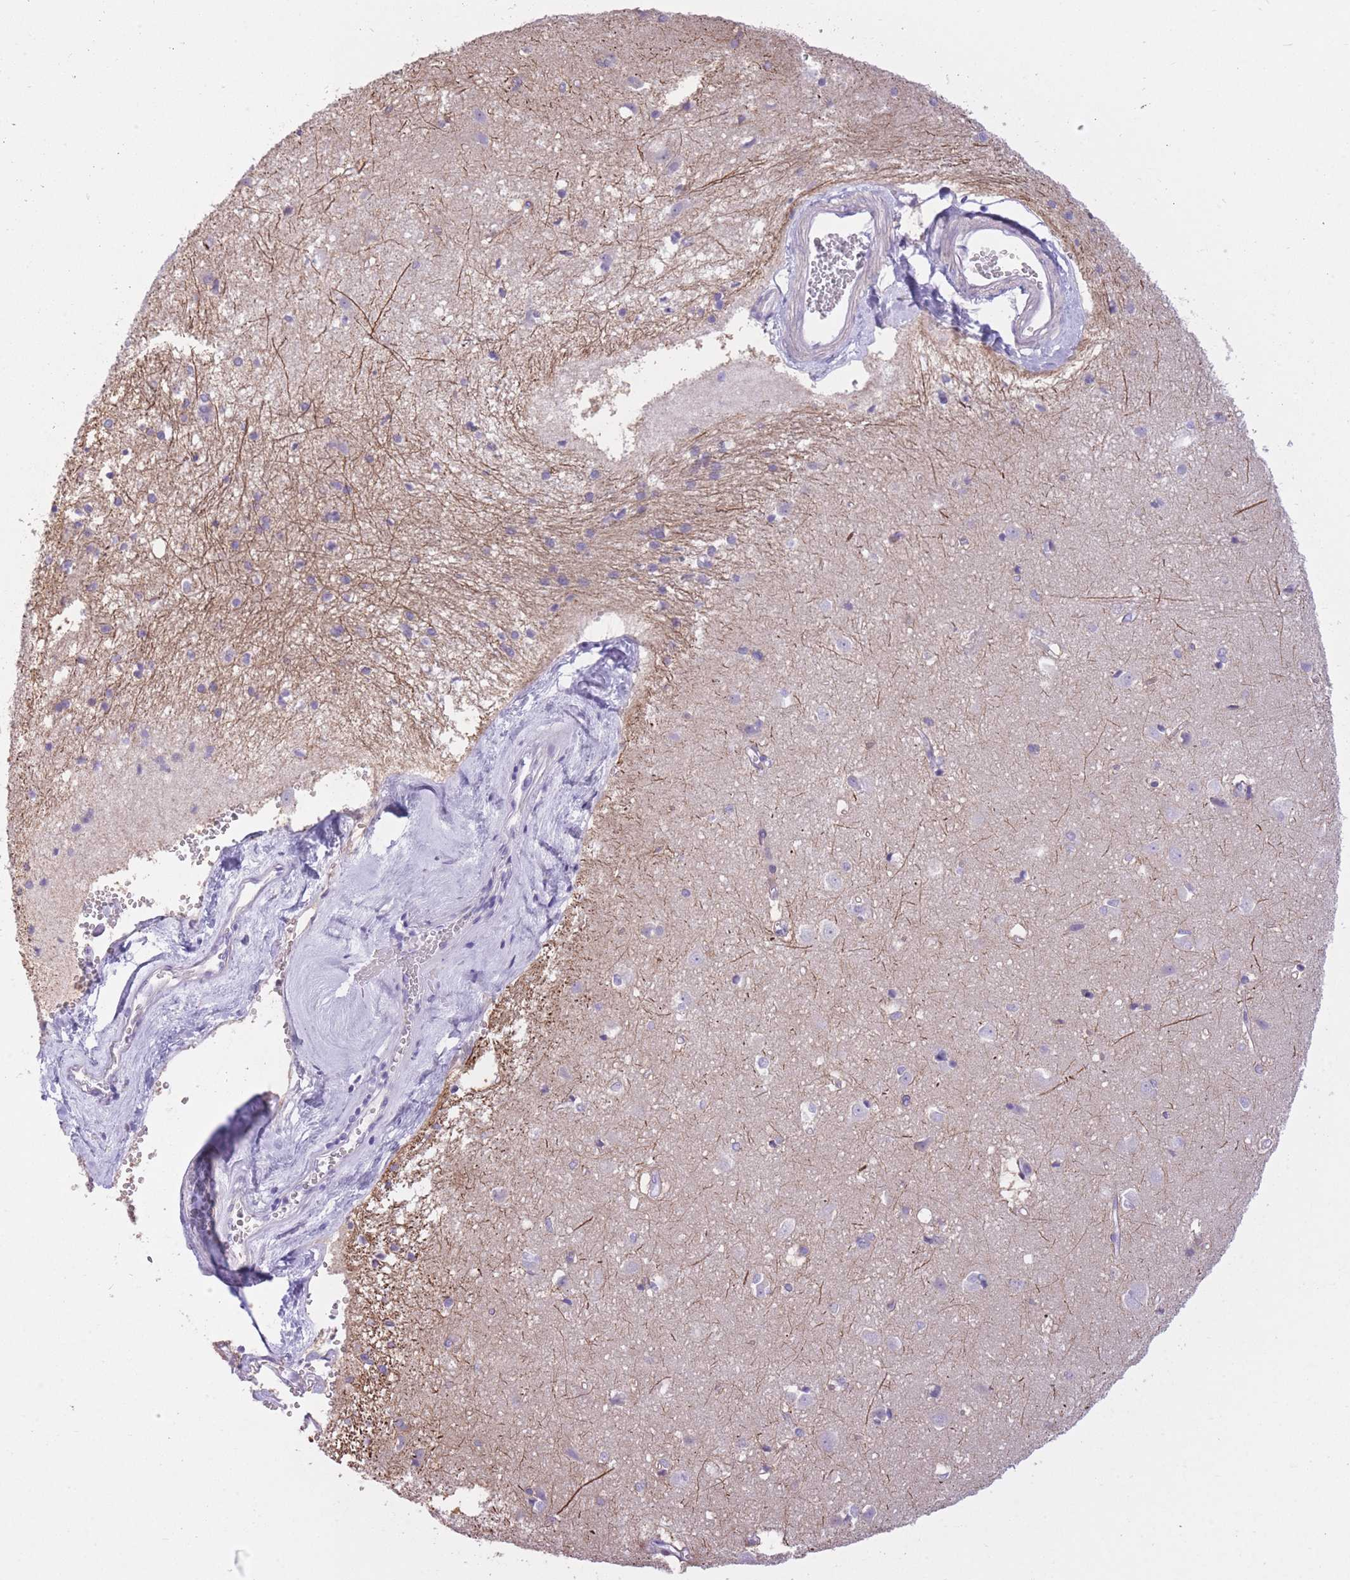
{"staining": {"intensity": "negative", "quantity": "none", "location": "none"}, "tissue": "caudate", "cell_type": "Glial cells", "image_type": "normal", "snomed": [{"axis": "morphology", "description": "Normal tissue, NOS"}, {"axis": "topography", "description": "Lateral ventricle wall"}], "caption": "DAB (3,3'-diaminobenzidine) immunohistochemical staining of normal caudate displays no significant positivity in glial cells.", "gene": "WDR70", "patient": {"sex": "male", "age": 37}}